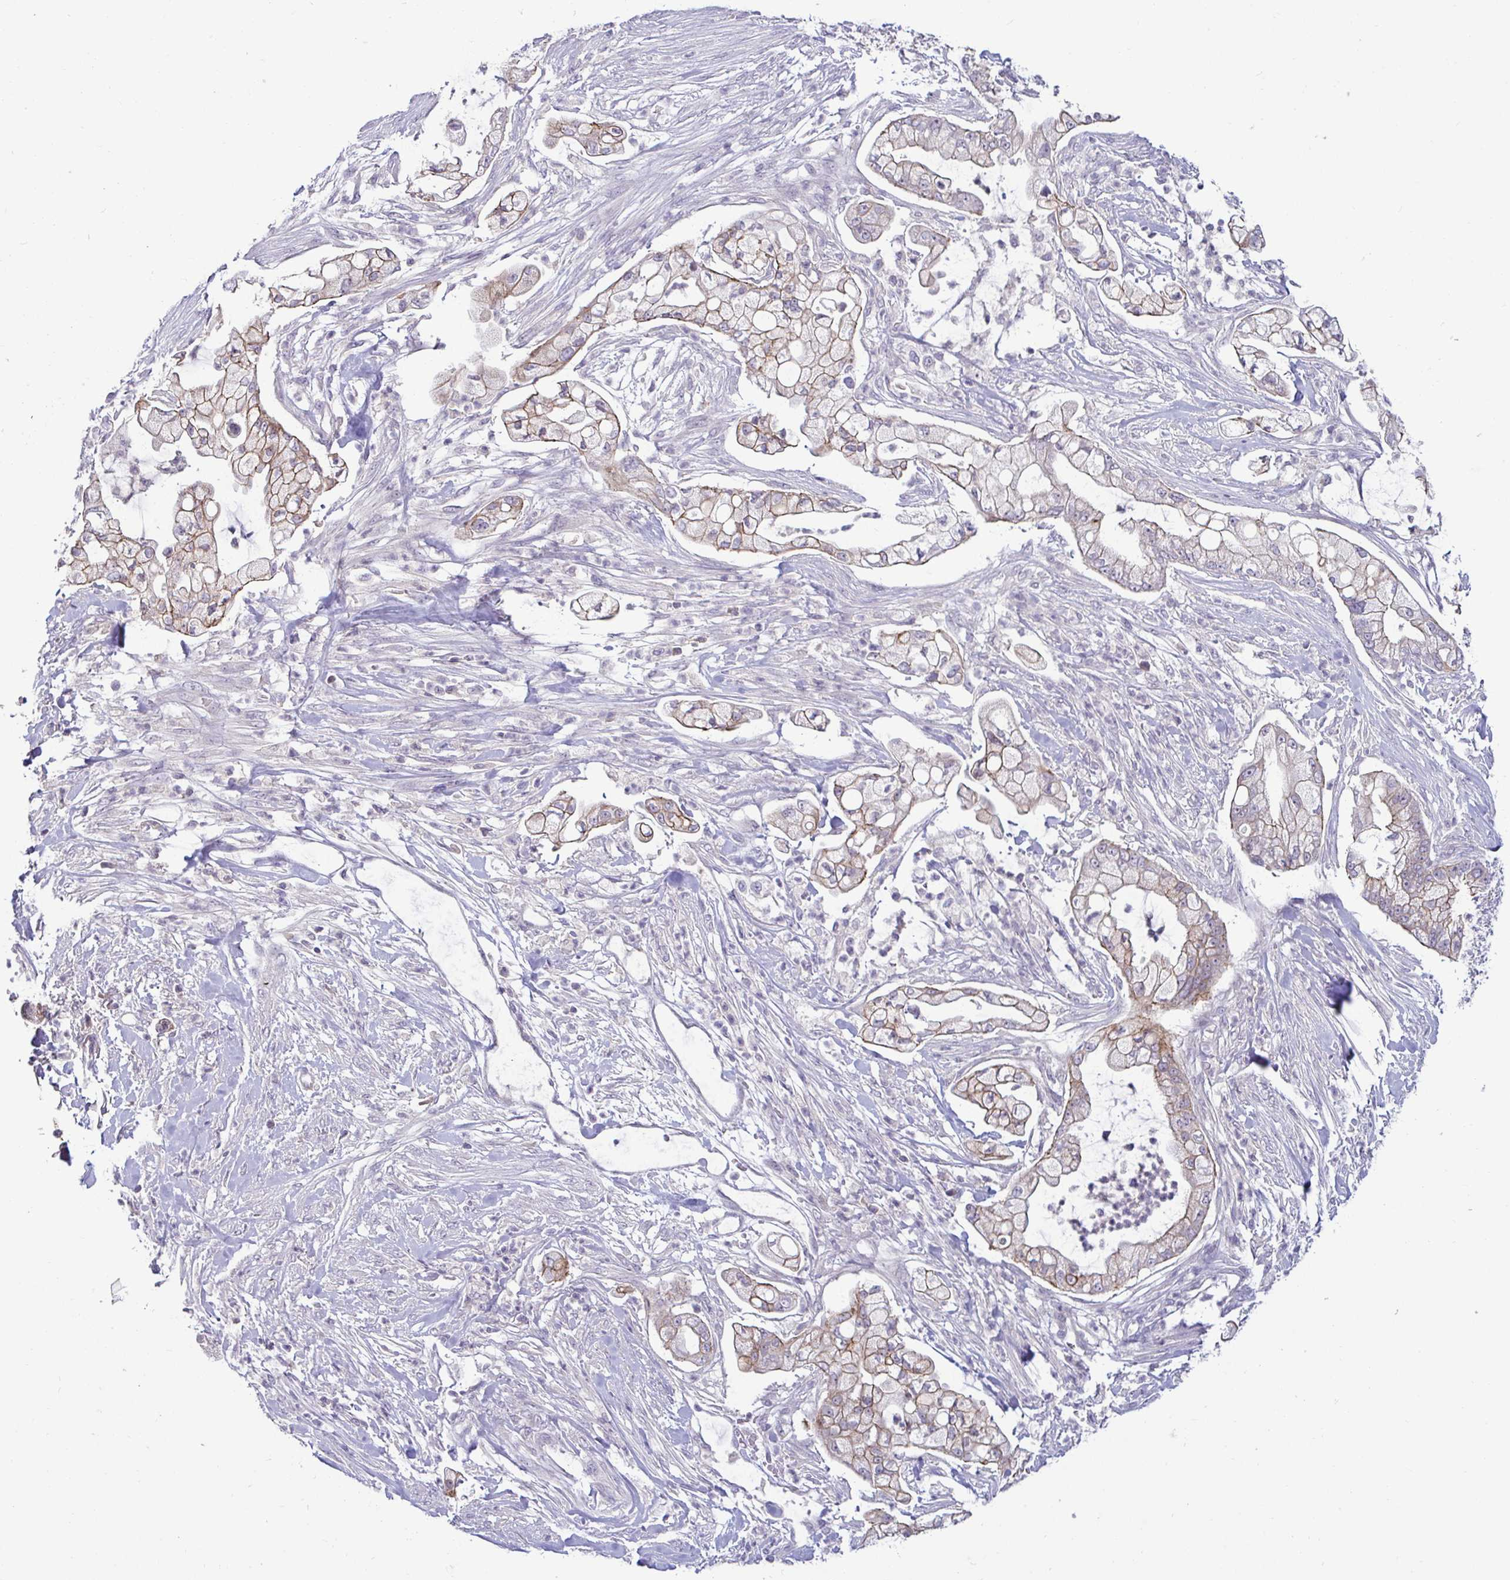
{"staining": {"intensity": "moderate", "quantity": "25%-75%", "location": "cytoplasmic/membranous"}, "tissue": "pancreatic cancer", "cell_type": "Tumor cells", "image_type": "cancer", "snomed": [{"axis": "morphology", "description": "Adenocarcinoma, NOS"}, {"axis": "topography", "description": "Pancreas"}], "caption": "Pancreatic cancer stained with a brown dye displays moderate cytoplasmic/membranous positive positivity in approximately 25%-75% of tumor cells.", "gene": "GSTM1", "patient": {"sex": "female", "age": 69}}